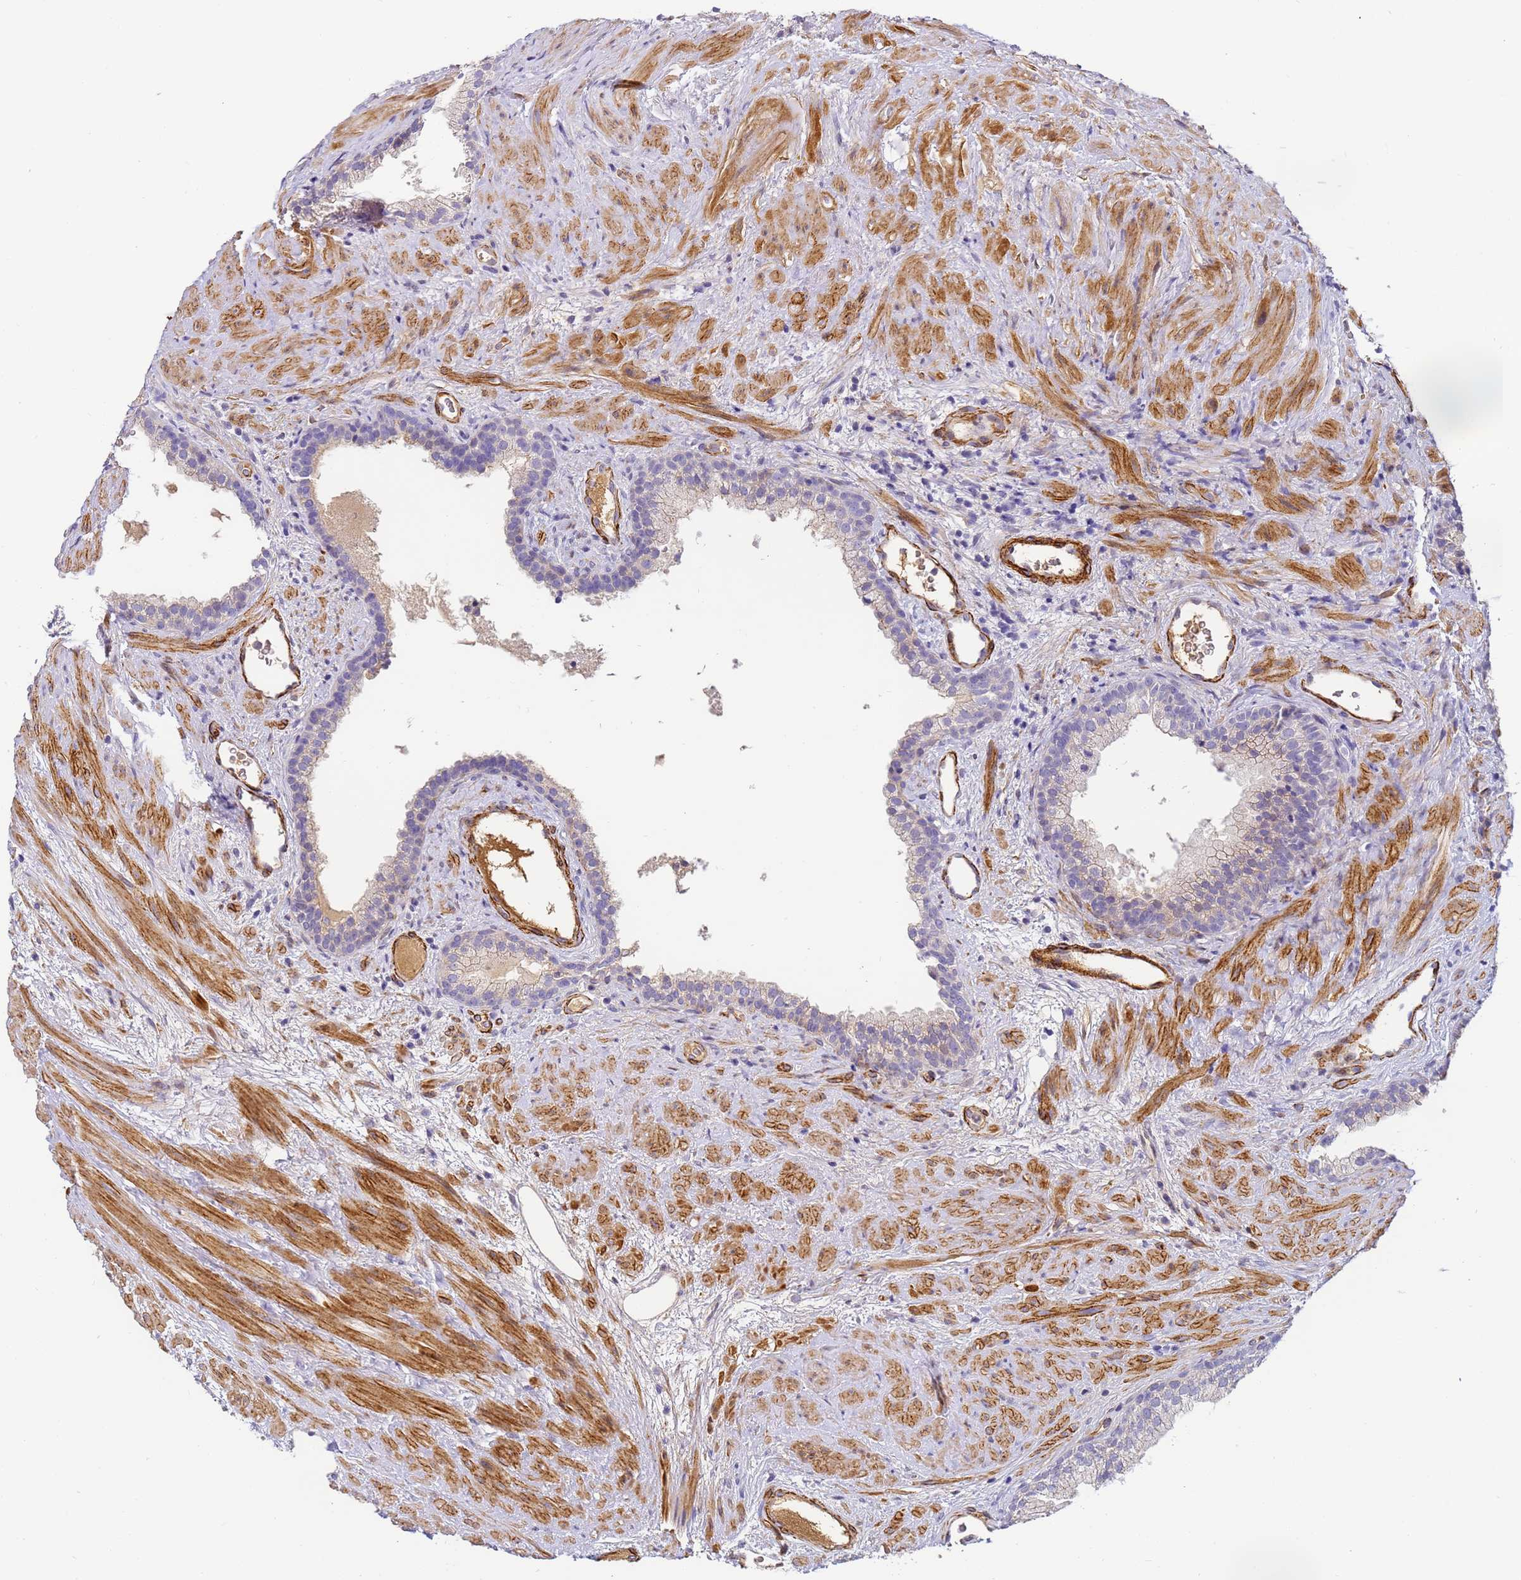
{"staining": {"intensity": "negative", "quantity": "none", "location": "none"}, "tissue": "prostate", "cell_type": "Glandular cells", "image_type": "normal", "snomed": [{"axis": "morphology", "description": "Normal tissue, NOS"}, {"axis": "topography", "description": "Prostate"}], "caption": "Immunohistochemistry (IHC) histopathology image of benign human prostate stained for a protein (brown), which demonstrates no staining in glandular cells.", "gene": "CFHR1", "patient": {"sex": "male", "age": 76}}